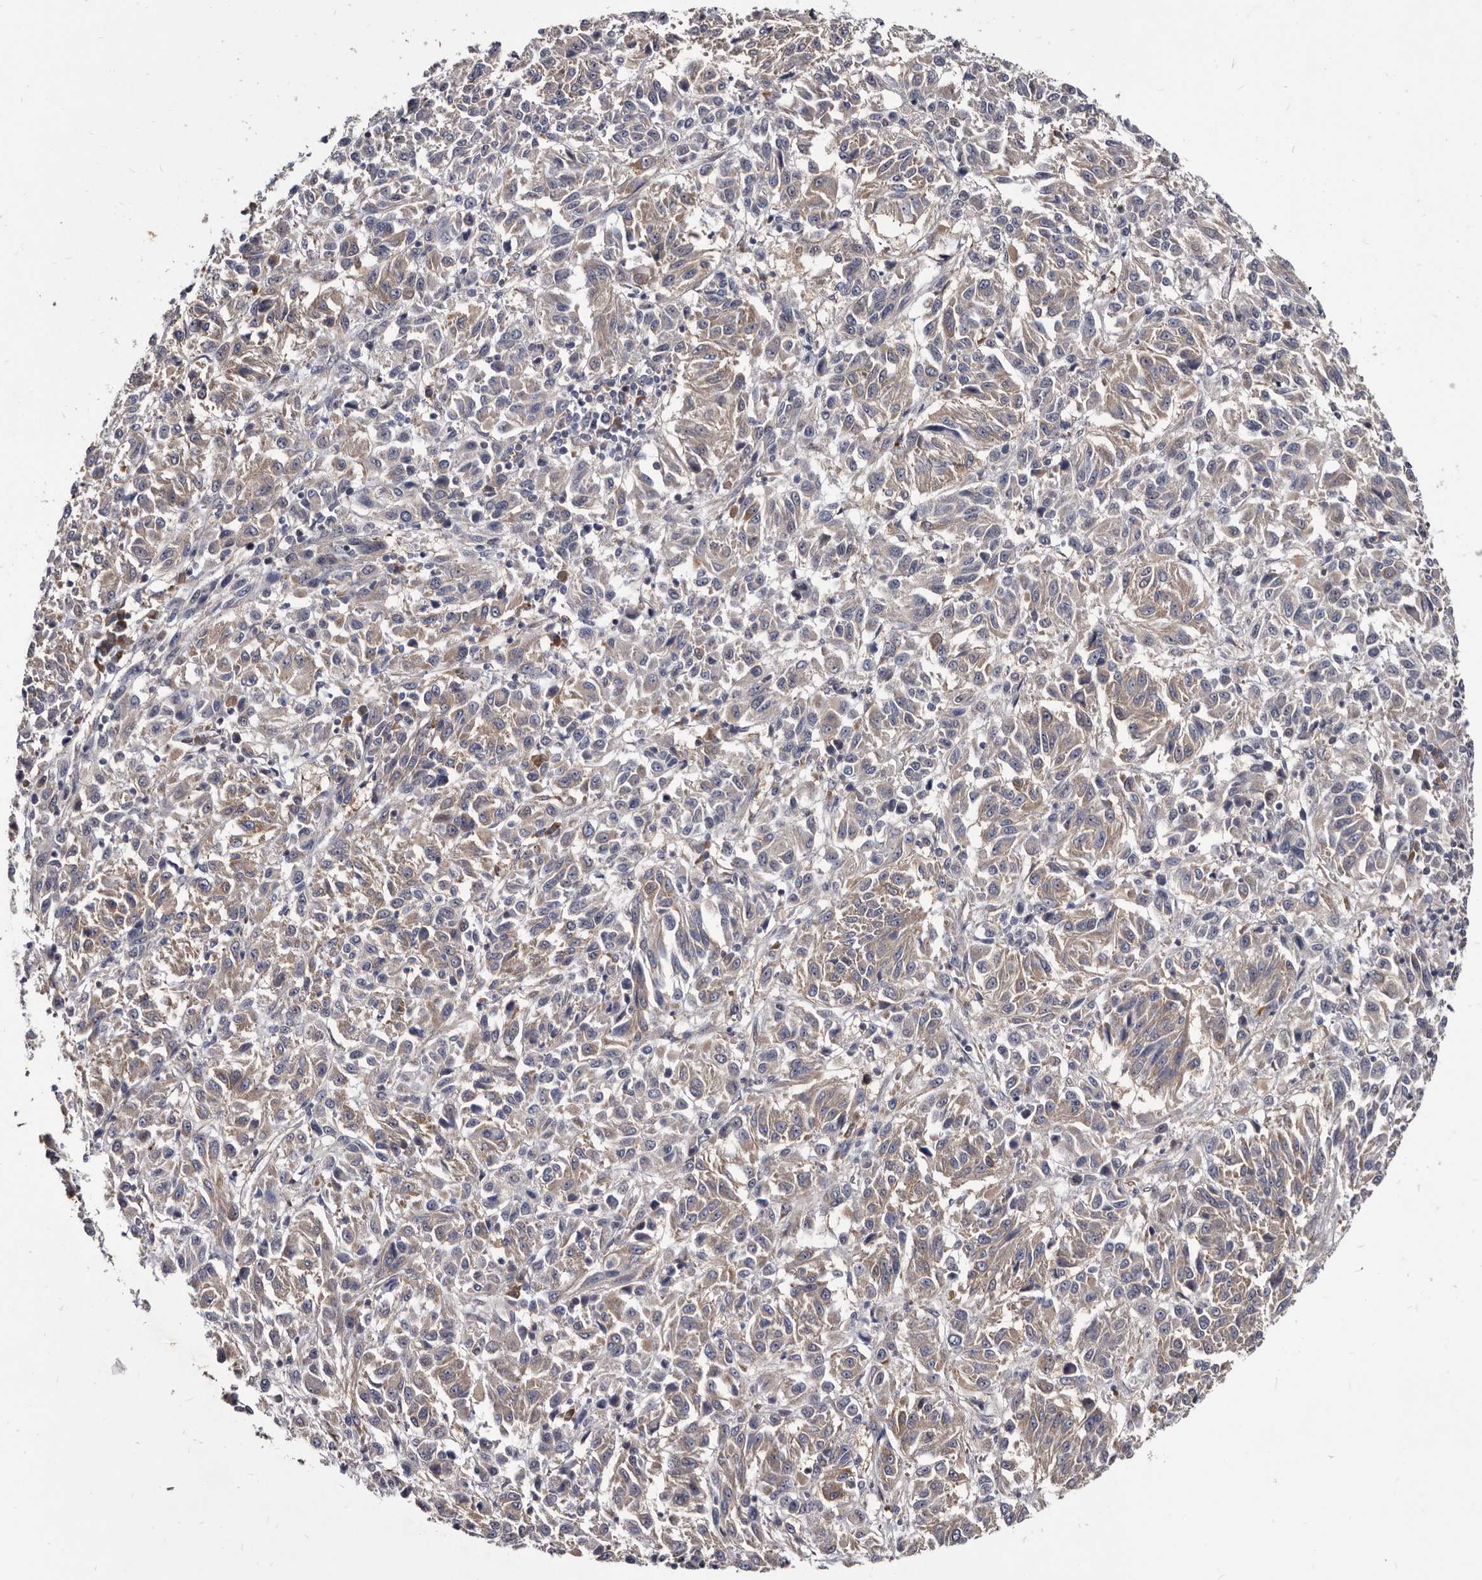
{"staining": {"intensity": "weak", "quantity": ">75%", "location": "cytoplasmic/membranous"}, "tissue": "melanoma", "cell_type": "Tumor cells", "image_type": "cancer", "snomed": [{"axis": "morphology", "description": "Malignant melanoma, Metastatic site"}, {"axis": "topography", "description": "Lung"}], "caption": "Immunohistochemical staining of human malignant melanoma (metastatic site) exhibits weak cytoplasmic/membranous protein positivity in approximately >75% of tumor cells.", "gene": "ABCF2", "patient": {"sex": "male", "age": 64}}